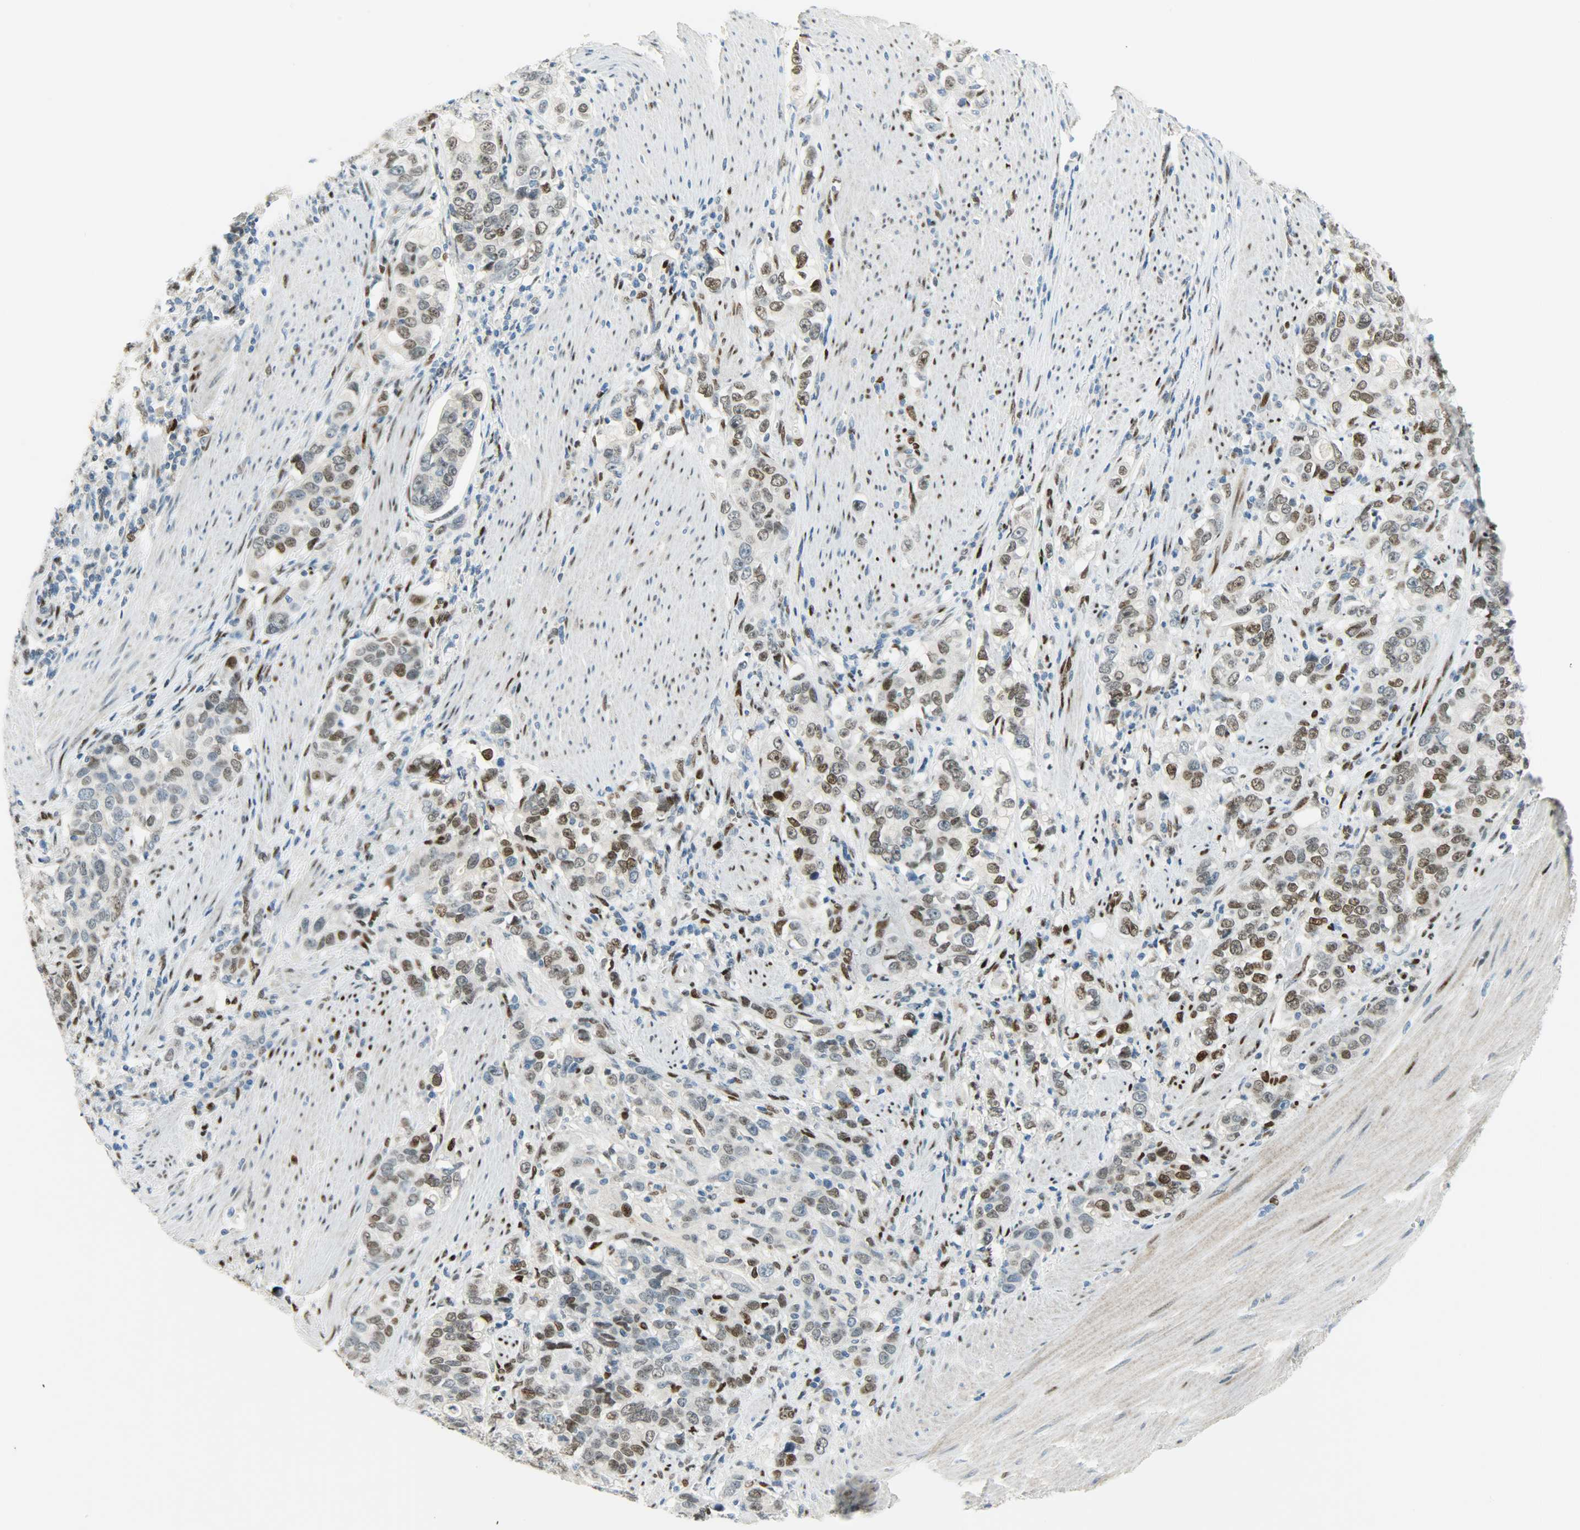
{"staining": {"intensity": "weak", "quantity": "25%-75%", "location": "nuclear"}, "tissue": "stomach cancer", "cell_type": "Tumor cells", "image_type": "cancer", "snomed": [{"axis": "morphology", "description": "Adenocarcinoma, NOS"}, {"axis": "topography", "description": "Stomach, lower"}], "caption": "Stomach adenocarcinoma stained for a protein reveals weak nuclear positivity in tumor cells. (Brightfield microscopy of DAB IHC at high magnification).", "gene": "JUNB", "patient": {"sex": "female", "age": 72}}